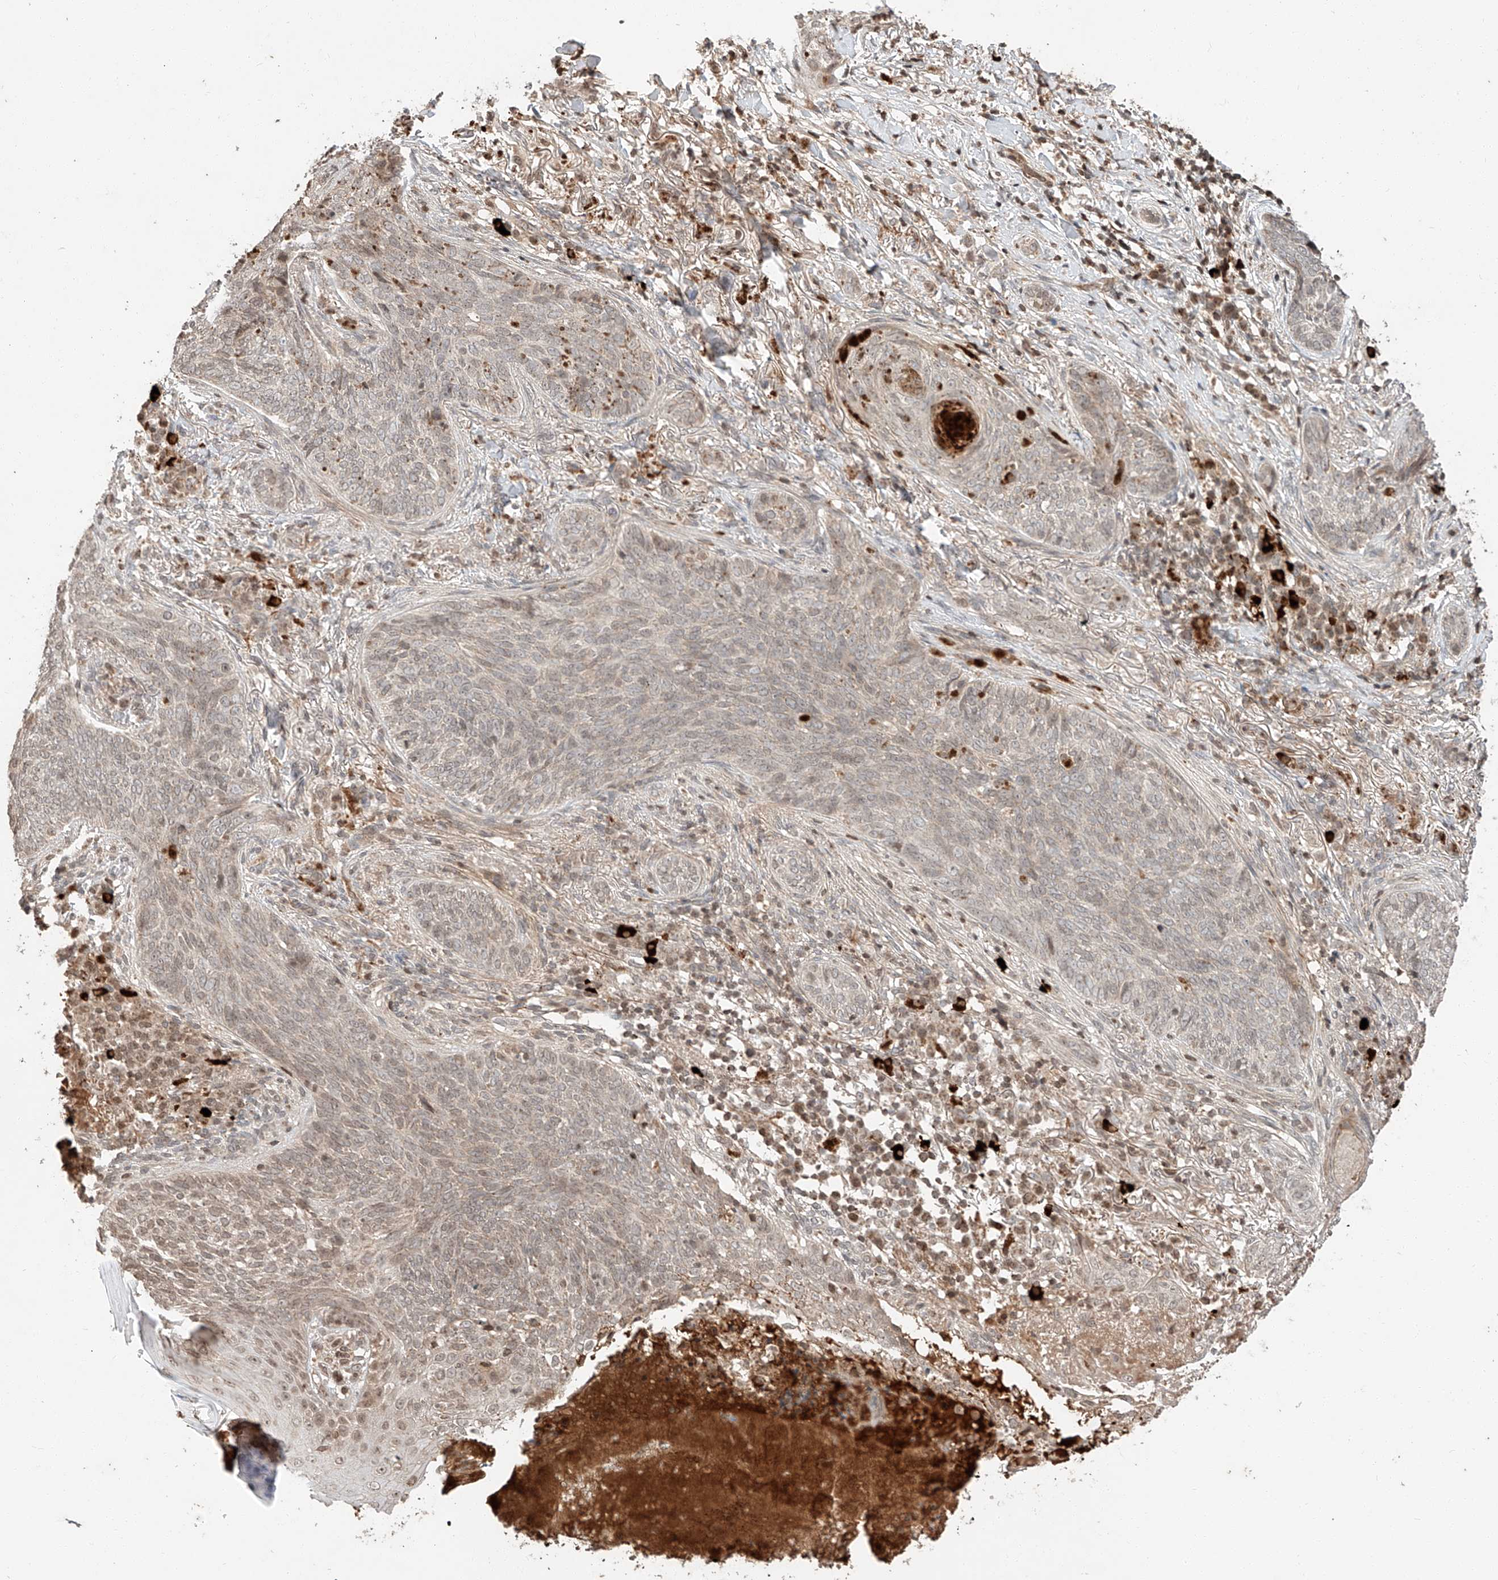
{"staining": {"intensity": "weak", "quantity": "<25%", "location": "nuclear"}, "tissue": "skin cancer", "cell_type": "Tumor cells", "image_type": "cancer", "snomed": [{"axis": "morphology", "description": "Basal cell carcinoma"}, {"axis": "topography", "description": "Skin"}], "caption": "Basal cell carcinoma (skin) was stained to show a protein in brown. There is no significant expression in tumor cells.", "gene": "ARHGAP33", "patient": {"sex": "male", "age": 85}}